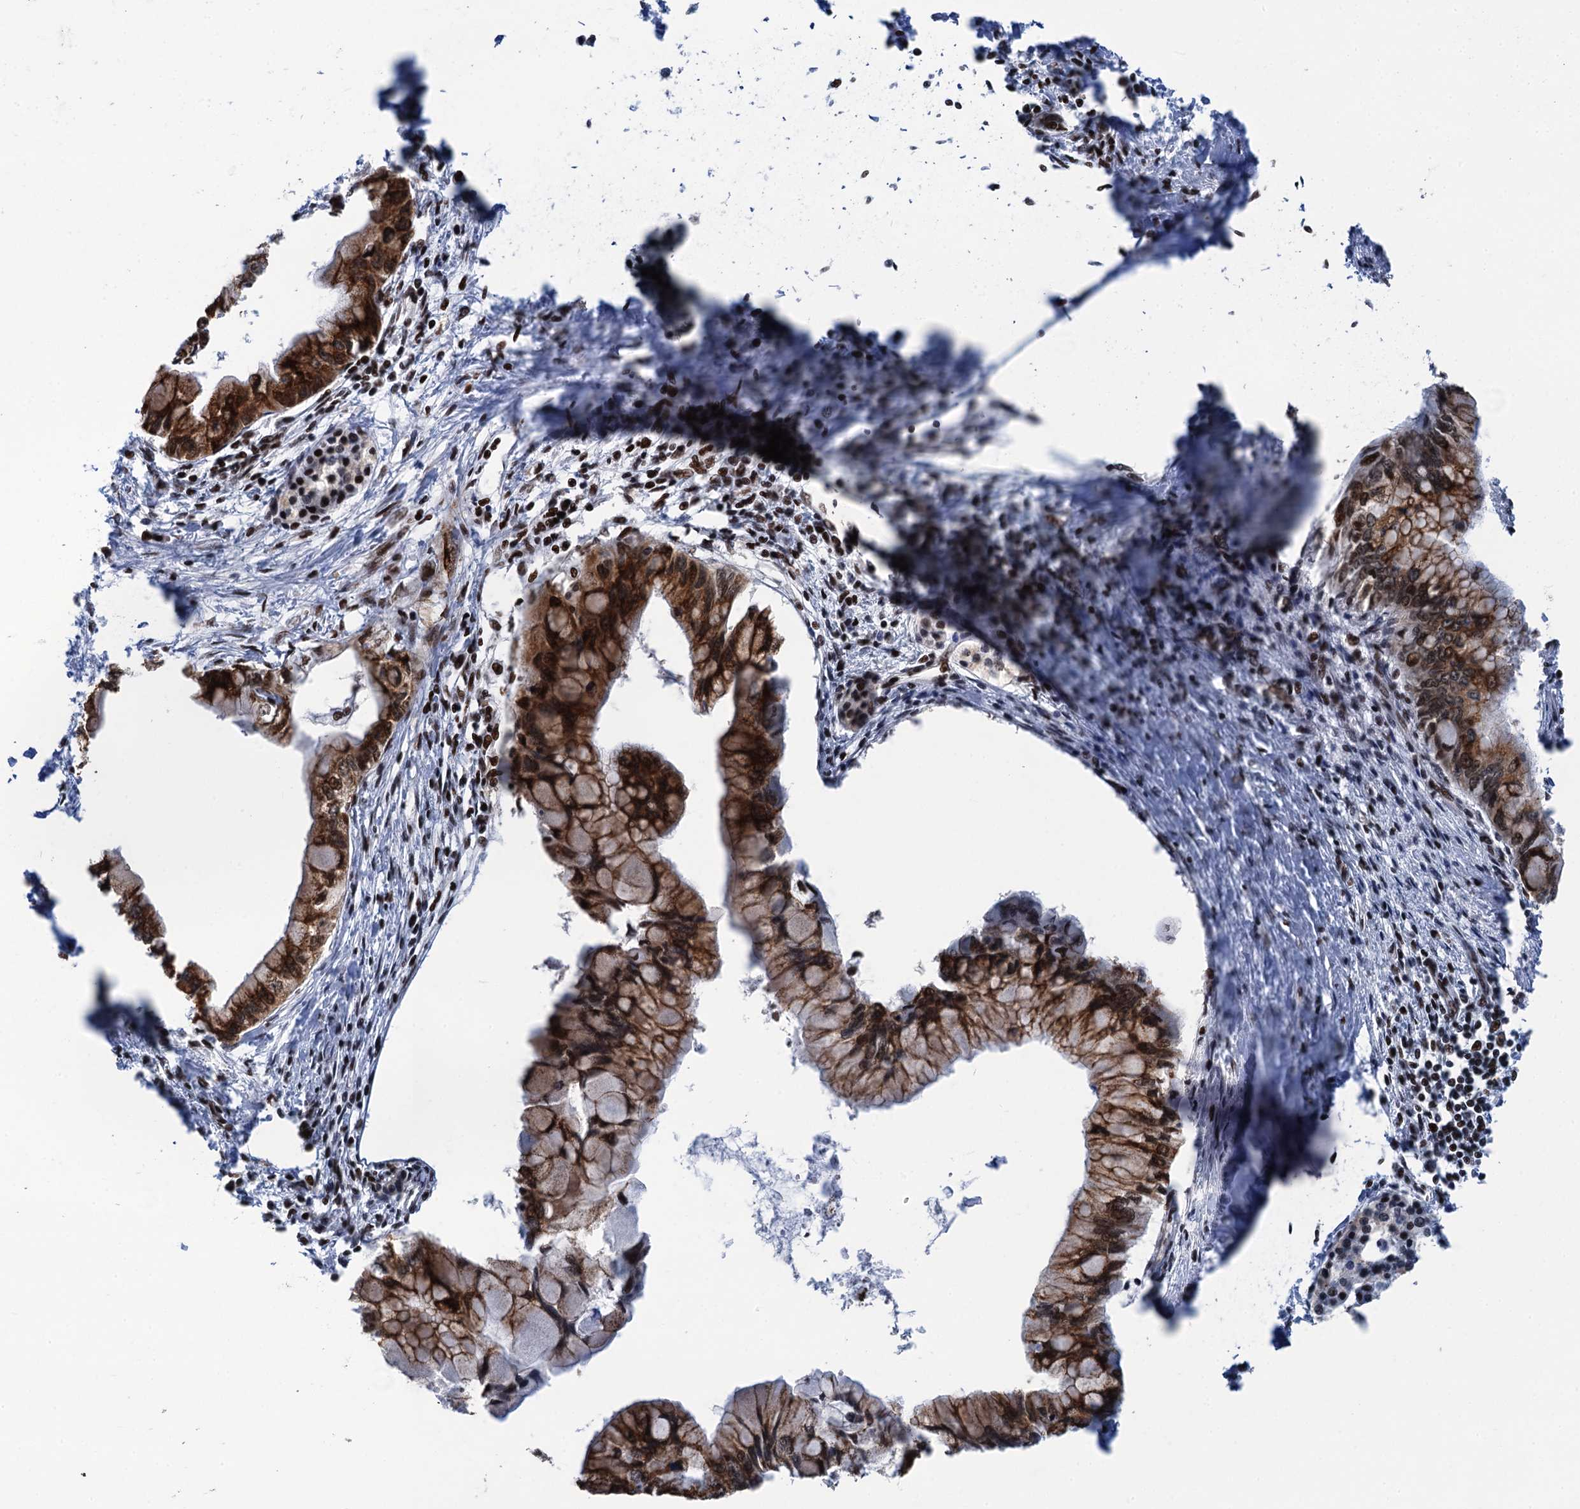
{"staining": {"intensity": "strong", "quantity": ">75%", "location": "cytoplasmic/membranous,nuclear"}, "tissue": "pancreatic cancer", "cell_type": "Tumor cells", "image_type": "cancer", "snomed": [{"axis": "morphology", "description": "Adenocarcinoma, NOS"}, {"axis": "topography", "description": "Pancreas"}], "caption": "Tumor cells demonstrate high levels of strong cytoplasmic/membranous and nuclear positivity in about >75% of cells in human pancreatic cancer (adenocarcinoma). (DAB (3,3'-diaminobenzidine) = brown stain, brightfield microscopy at high magnification).", "gene": "PPP4R1", "patient": {"sex": "male", "age": 48}}